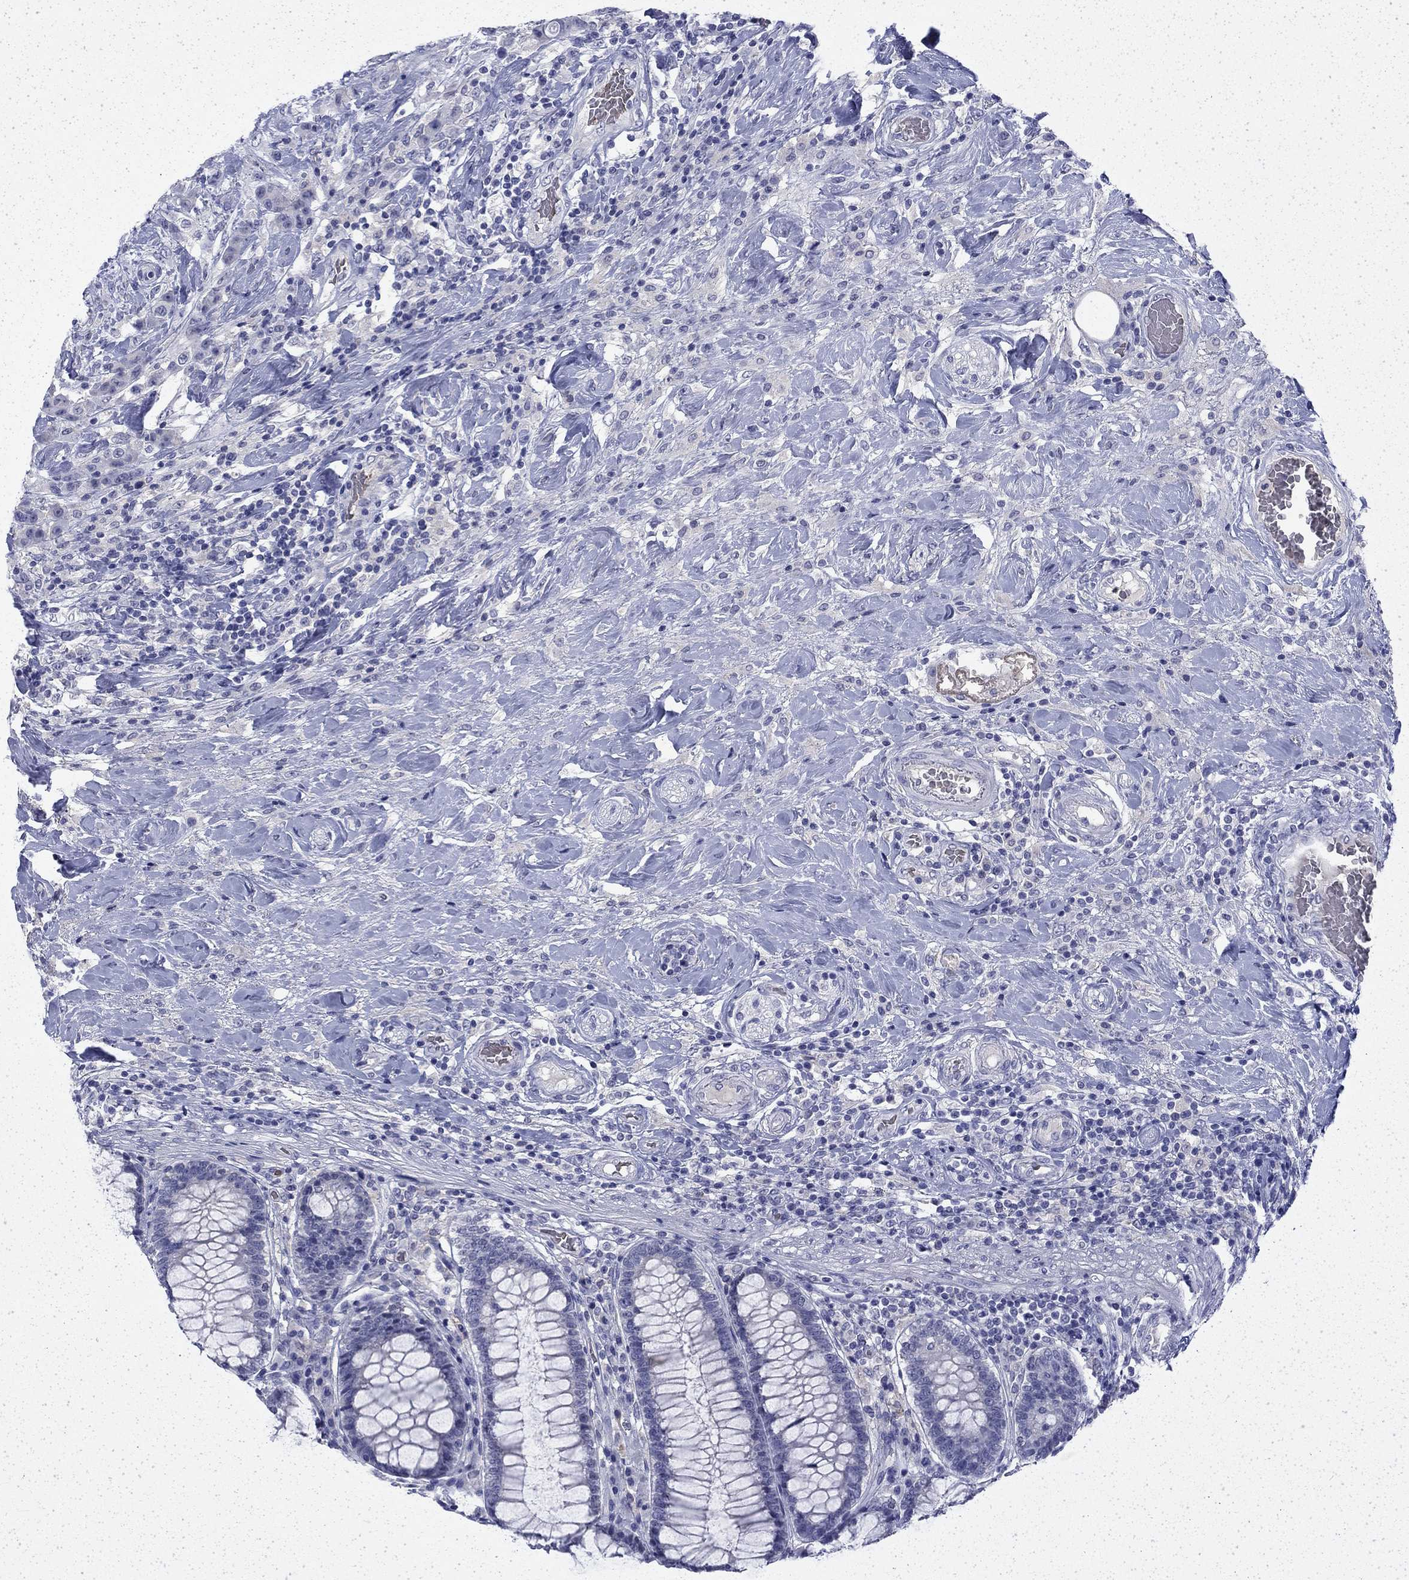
{"staining": {"intensity": "negative", "quantity": "none", "location": "none"}, "tissue": "colorectal cancer", "cell_type": "Tumor cells", "image_type": "cancer", "snomed": [{"axis": "morphology", "description": "Adenocarcinoma, NOS"}, {"axis": "topography", "description": "Colon"}], "caption": "Immunohistochemical staining of colorectal cancer (adenocarcinoma) reveals no significant staining in tumor cells.", "gene": "ENPP6", "patient": {"sex": "female", "age": 69}}